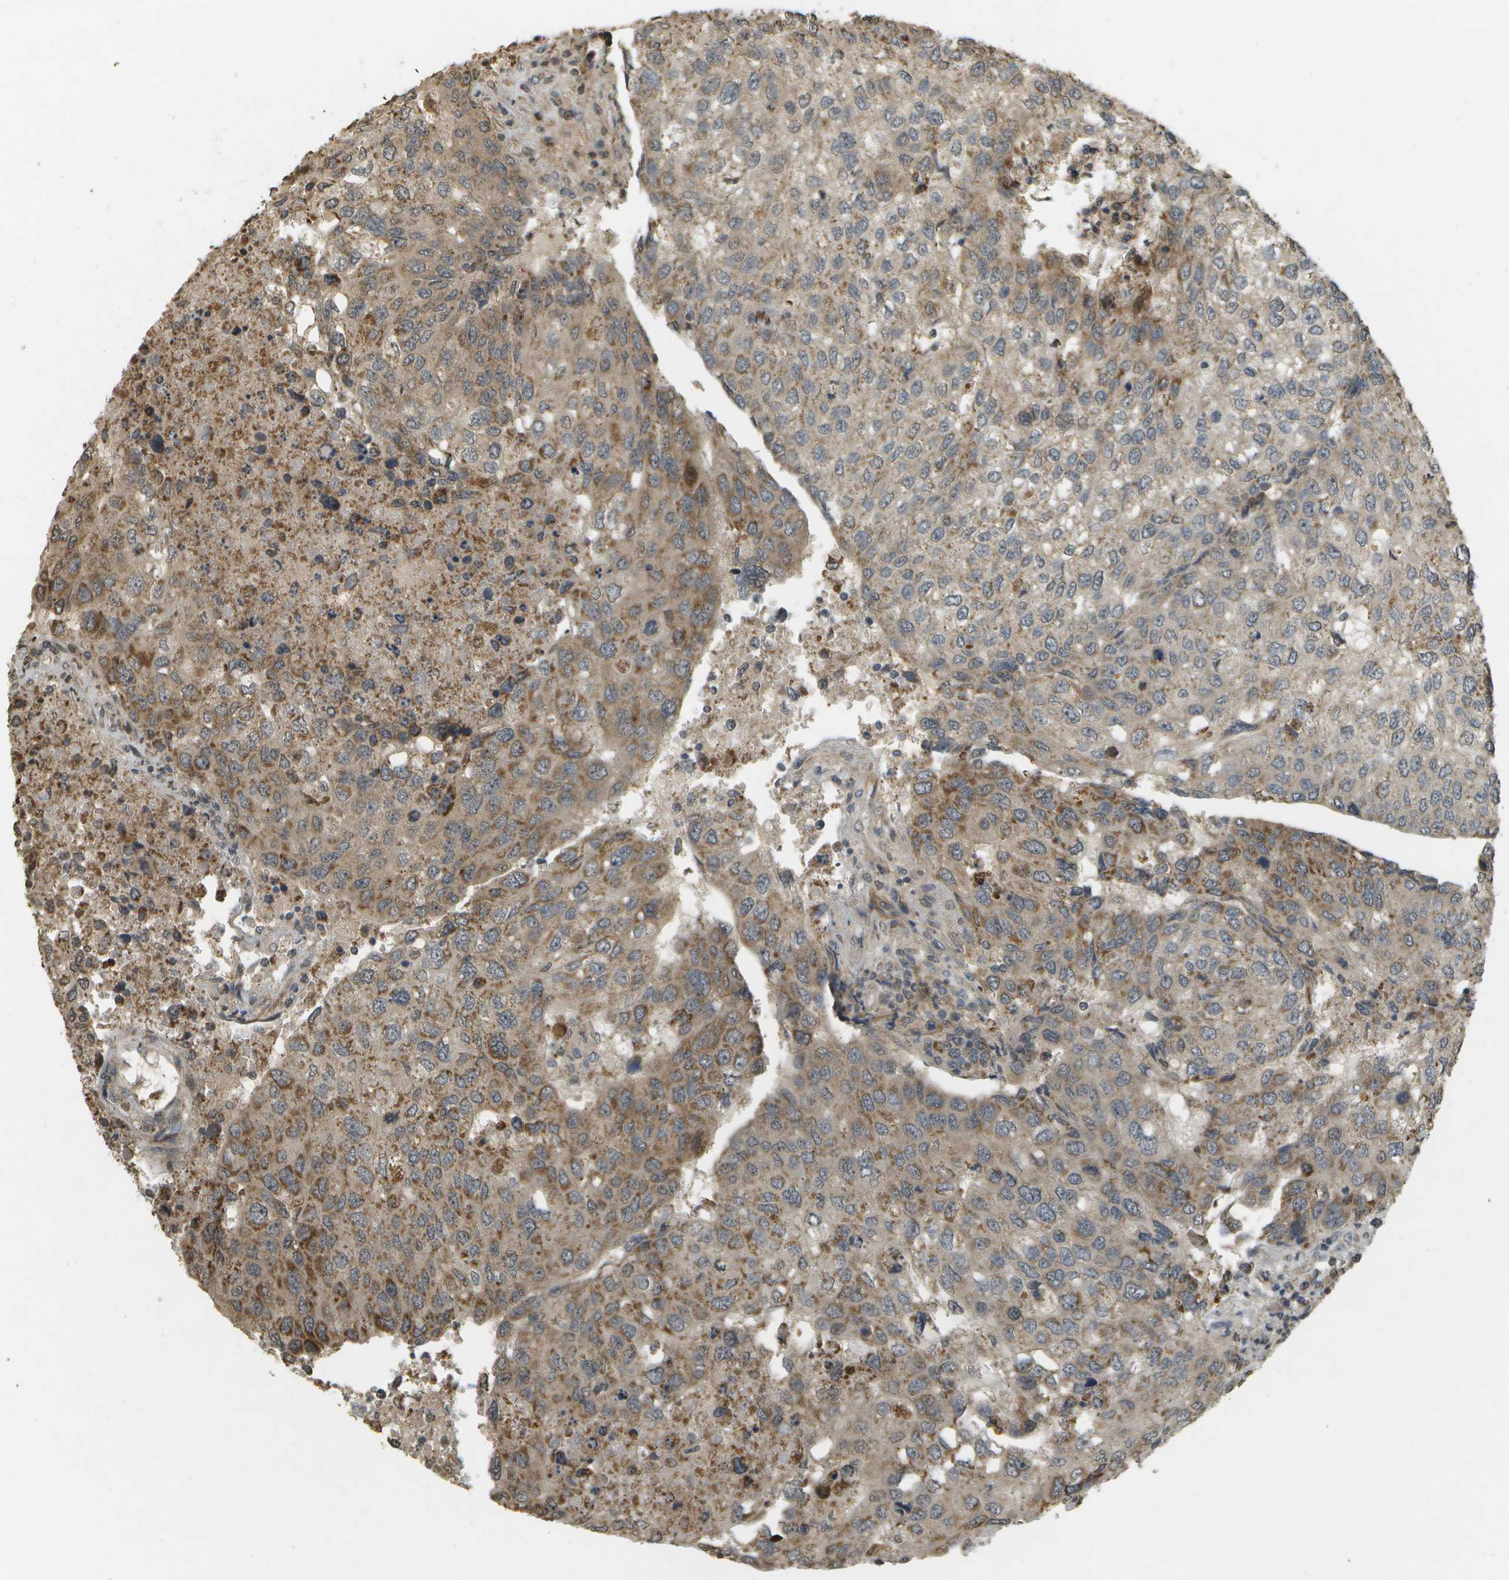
{"staining": {"intensity": "moderate", "quantity": ">75%", "location": "cytoplasmic/membranous"}, "tissue": "urothelial cancer", "cell_type": "Tumor cells", "image_type": "cancer", "snomed": [{"axis": "morphology", "description": "Urothelial carcinoma, High grade"}, {"axis": "topography", "description": "Lymph node"}, {"axis": "topography", "description": "Urinary bladder"}], "caption": "Tumor cells show medium levels of moderate cytoplasmic/membranous positivity in about >75% of cells in human urothelial carcinoma (high-grade). The protein is stained brown, and the nuclei are stained in blue (DAB IHC with brightfield microscopy, high magnification).", "gene": "RAB21", "patient": {"sex": "male", "age": 51}}